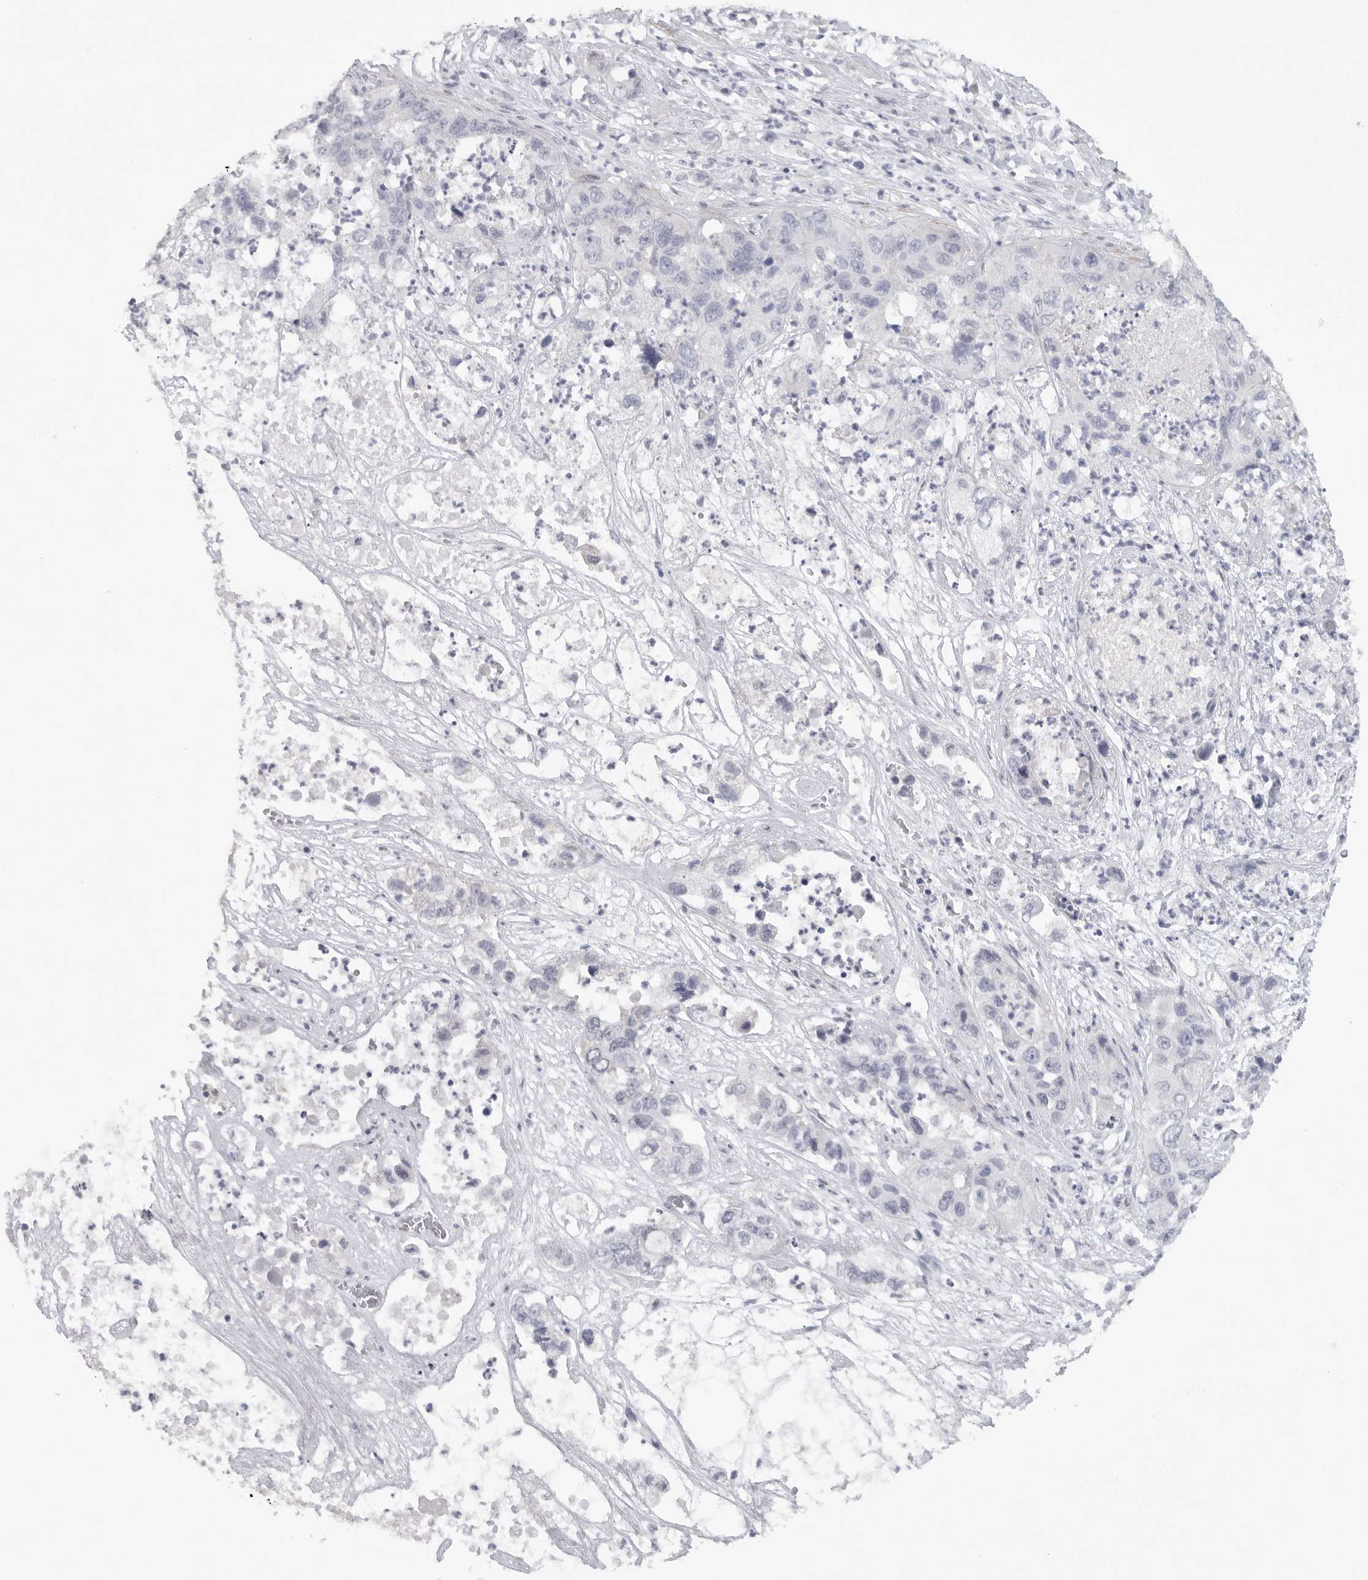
{"staining": {"intensity": "negative", "quantity": "none", "location": "none"}, "tissue": "pancreatic cancer", "cell_type": "Tumor cells", "image_type": "cancer", "snomed": [{"axis": "morphology", "description": "Adenocarcinoma, NOS"}, {"axis": "topography", "description": "Pancreas"}], "caption": "This is an IHC micrograph of human pancreatic cancer. There is no staining in tumor cells.", "gene": "TNR", "patient": {"sex": "female", "age": 78}}